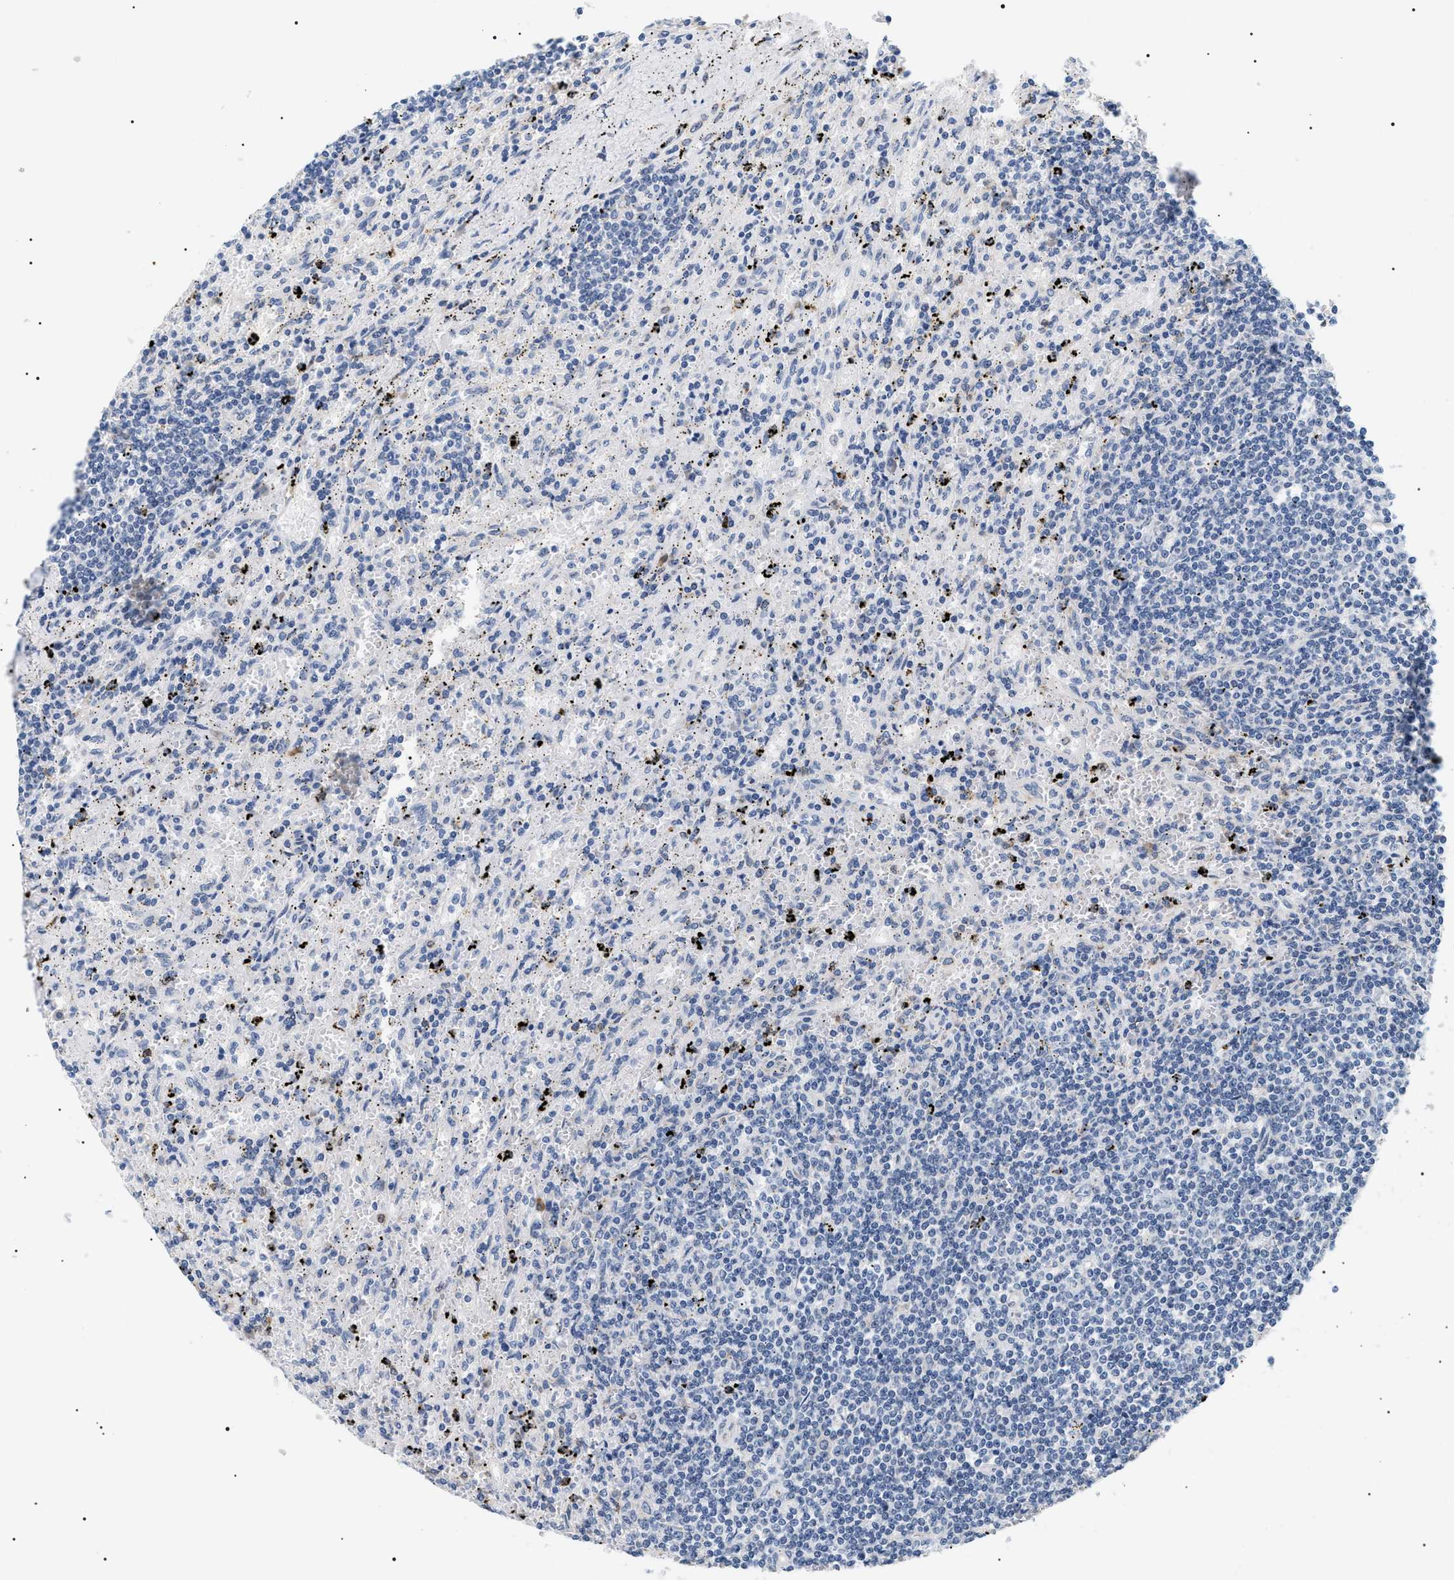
{"staining": {"intensity": "negative", "quantity": "none", "location": "none"}, "tissue": "lymphoma", "cell_type": "Tumor cells", "image_type": "cancer", "snomed": [{"axis": "morphology", "description": "Malignant lymphoma, non-Hodgkin's type, Low grade"}, {"axis": "topography", "description": "Spleen"}], "caption": "This is a image of immunohistochemistry (IHC) staining of low-grade malignant lymphoma, non-Hodgkin's type, which shows no expression in tumor cells.", "gene": "HSD17B11", "patient": {"sex": "male", "age": 76}}